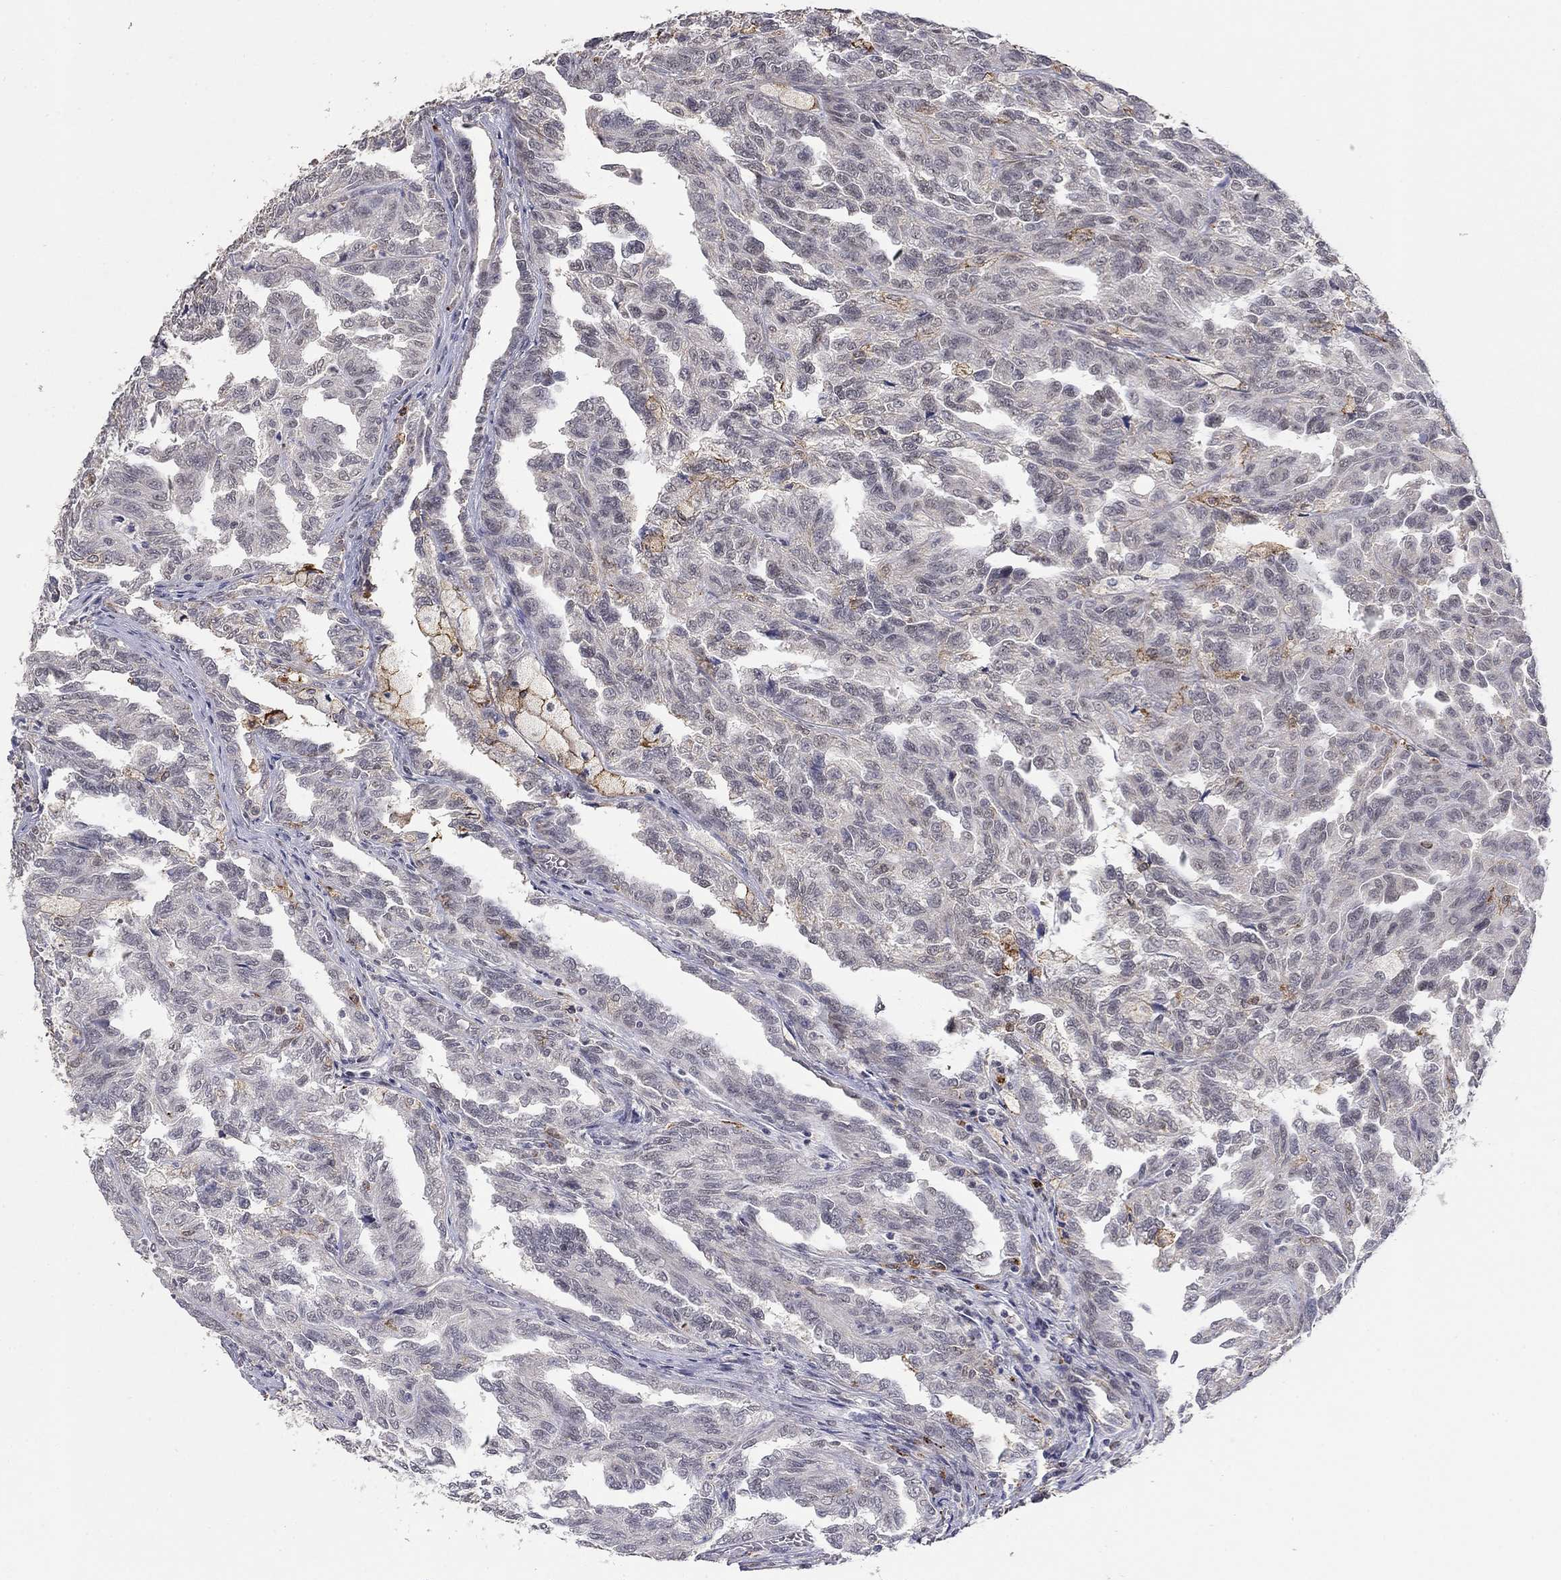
{"staining": {"intensity": "negative", "quantity": "none", "location": "none"}, "tissue": "renal cancer", "cell_type": "Tumor cells", "image_type": "cancer", "snomed": [{"axis": "morphology", "description": "Adenocarcinoma, NOS"}, {"axis": "topography", "description": "Kidney"}], "caption": "This histopathology image is of renal adenocarcinoma stained with IHC to label a protein in brown with the nuclei are counter-stained blue. There is no staining in tumor cells.", "gene": "GRIA3", "patient": {"sex": "male", "age": 79}}